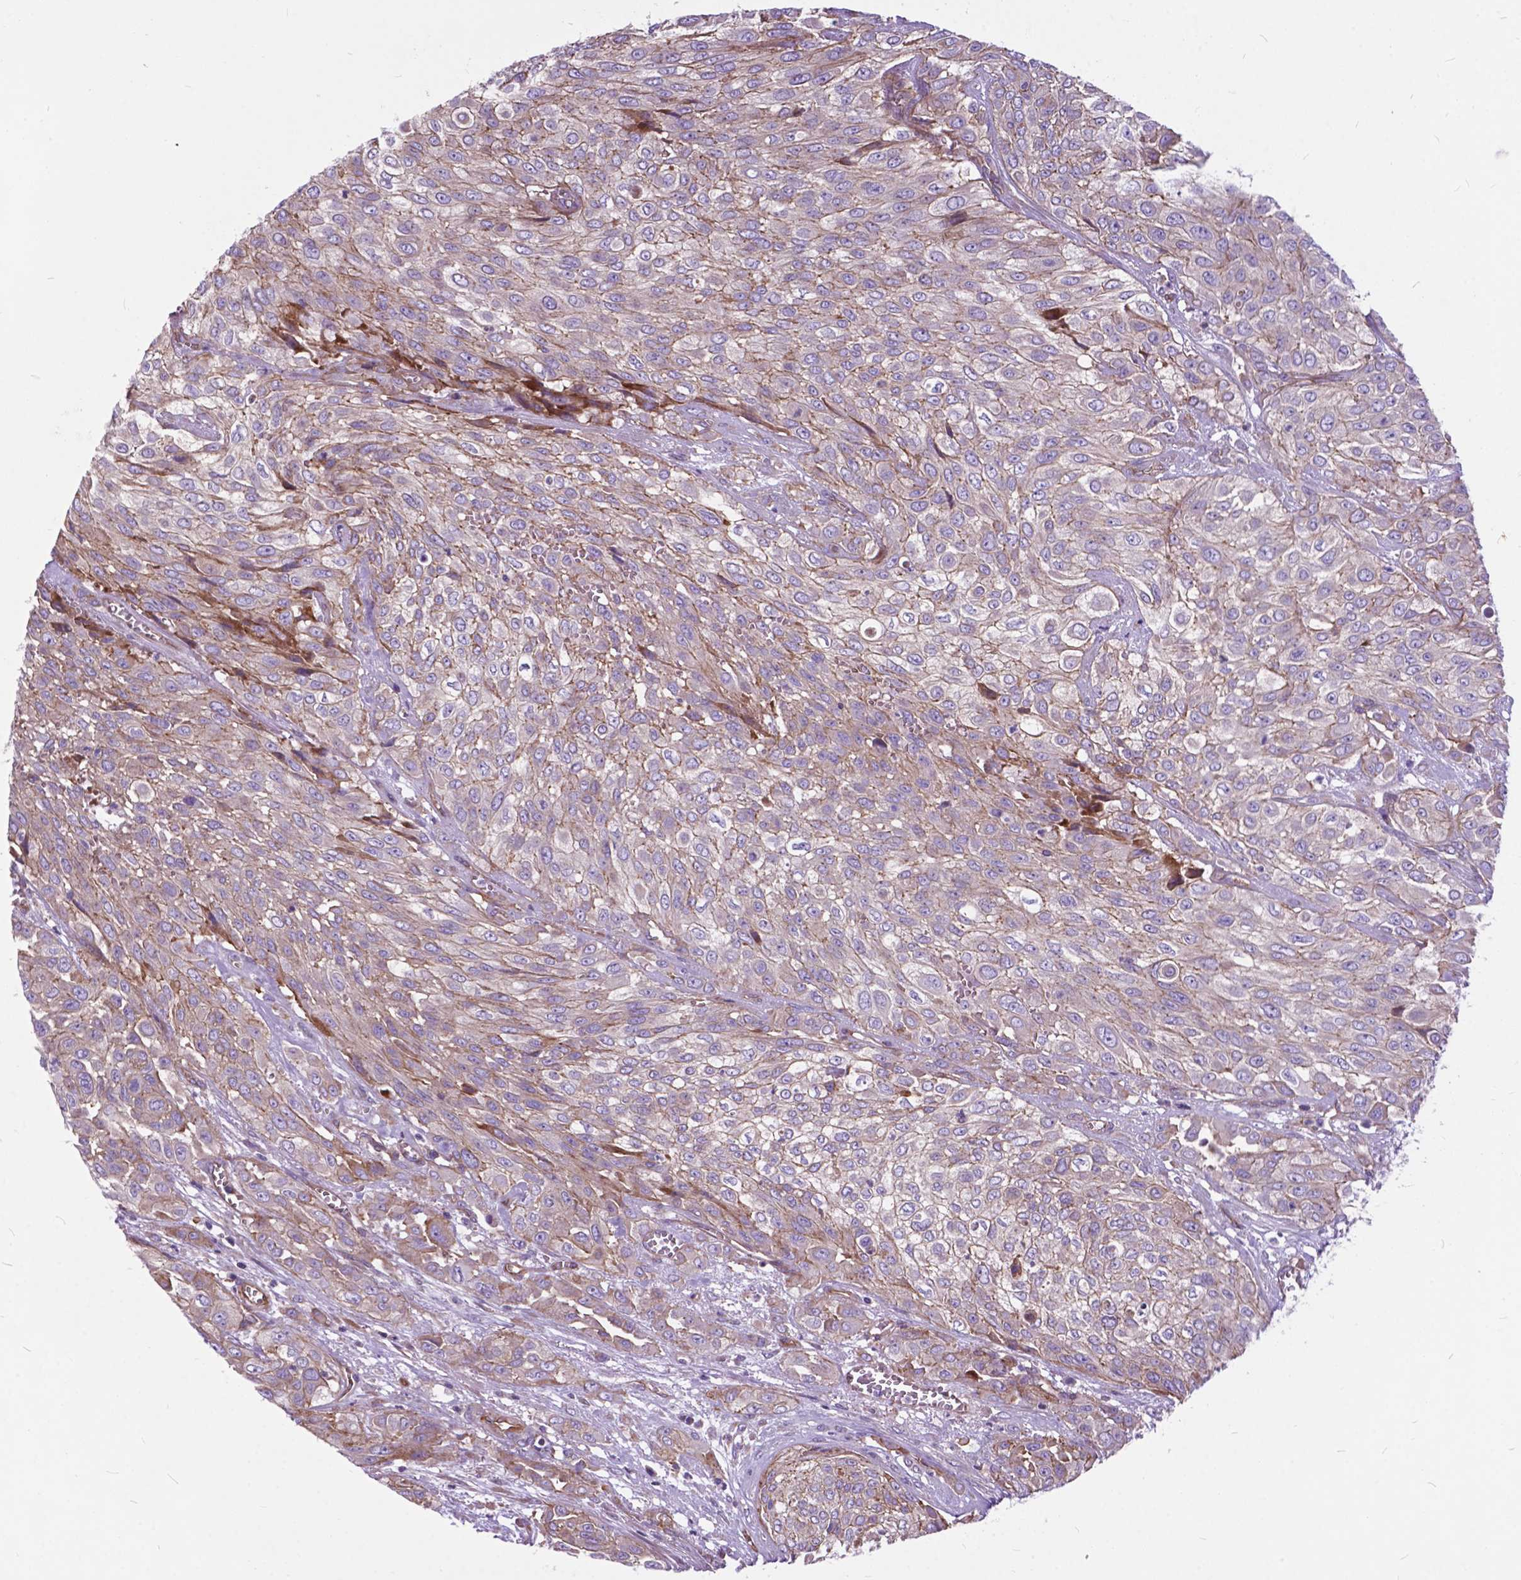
{"staining": {"intensity": "weak", "quantity": ">75%", "location": "cytoplasmic/membranous"}, "tissue": "urothelial cancer", "cell_type": "Tumor cells", "image_type": "cancer", "snomed": [{"axis": "morphology", "description": "Urothelial carcinoma, High grade"}, {"axis": "topography", "description": "Urinary bladder"}], "caption": "Human urothelial cancer stained for a protein (brown) exhibits weak cytoplasmic/membranous positive staining in about >75% of tumor cells.", "gene": "FLT4", "patient": {"sex": "male", "age": 57}}